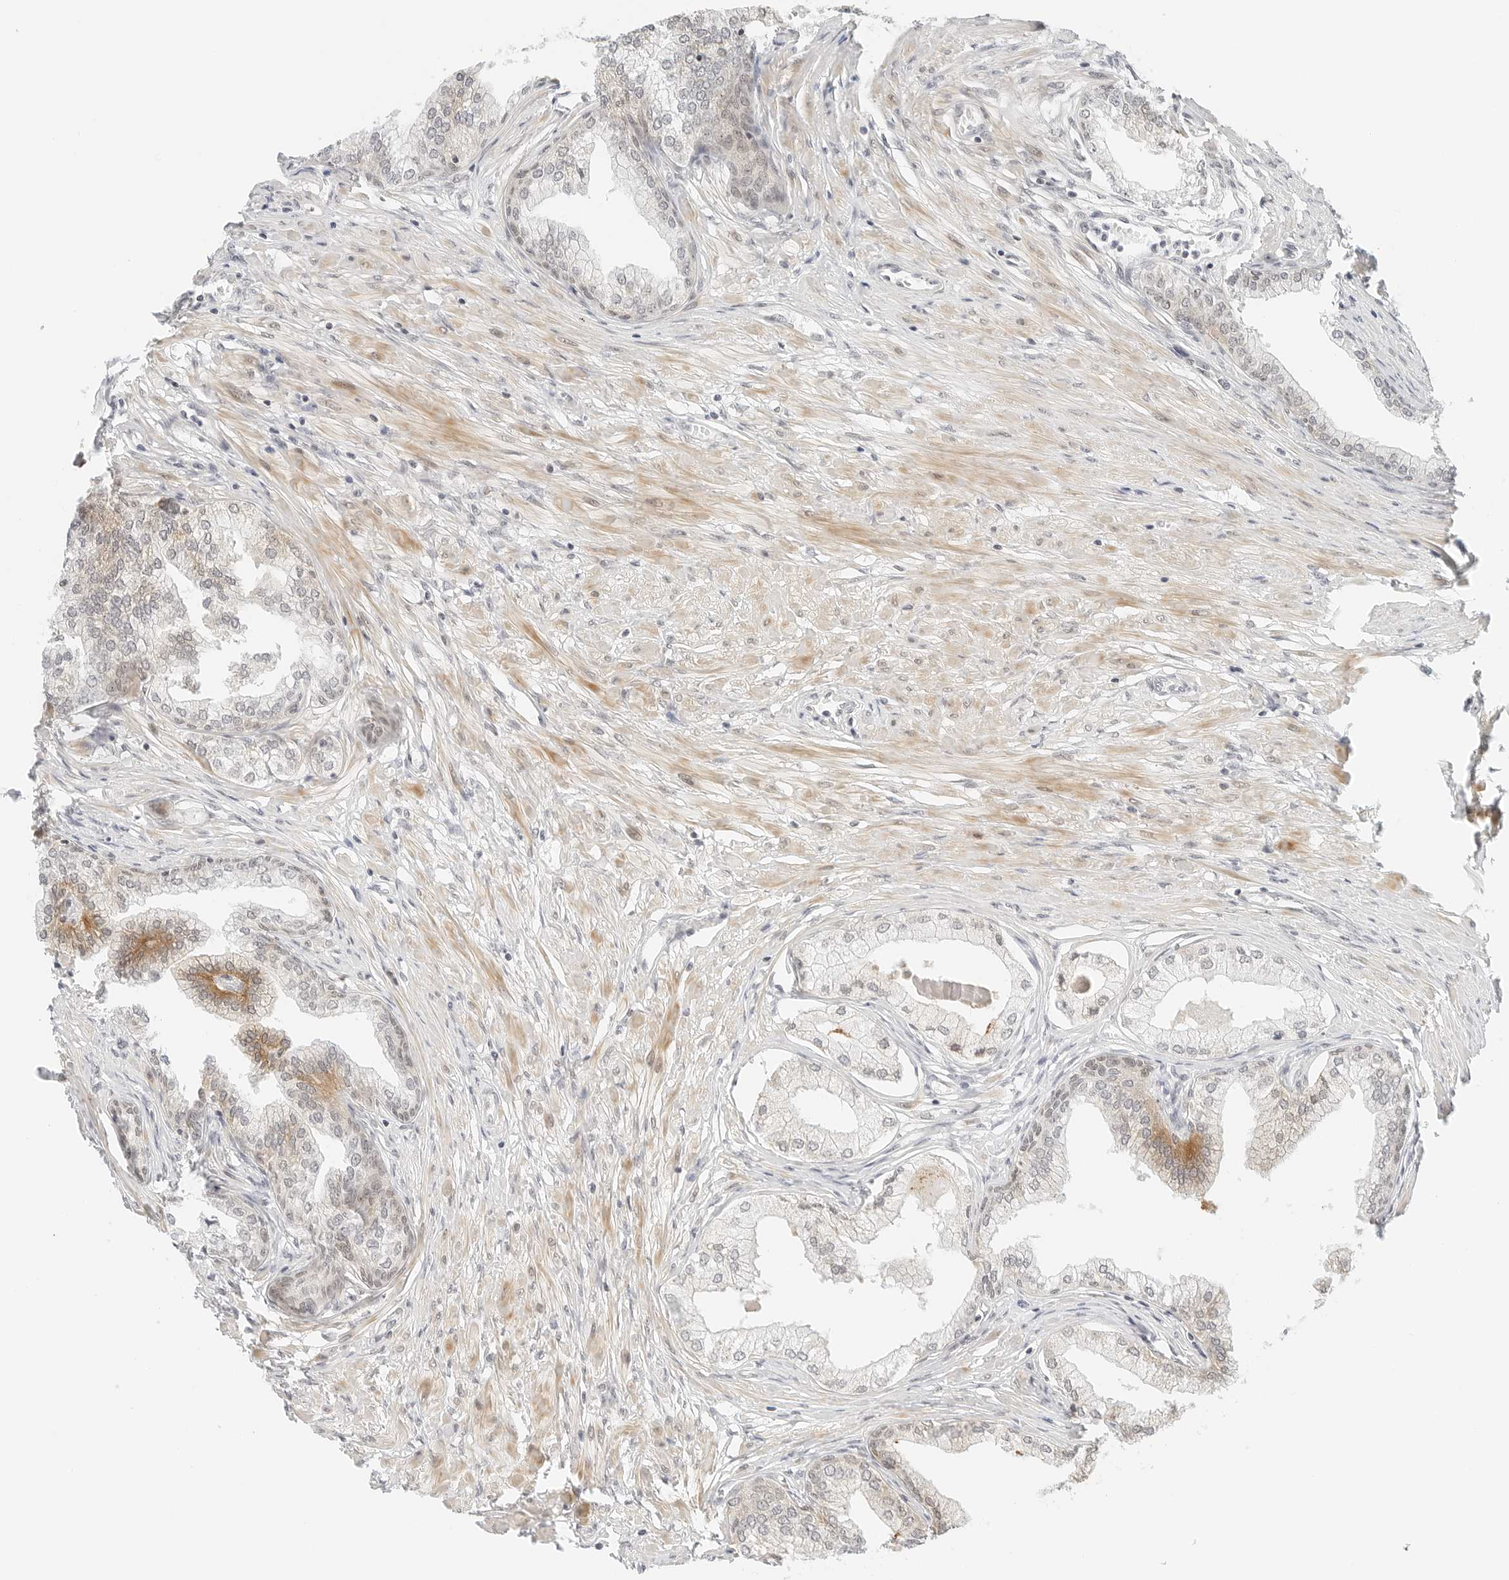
{"staining": {"intensity": "moderate", "quantity": "<25%", "location": "cytoplasmic/membranous,nuclear"}, "tissue": "prostate", "cell_type": "Glandular cells", "image_type": "normal", "snomed": [{"axis": "morphology", "description": "Normal tissue, NOS"}, {"axis": "morphology", "description": "Urothelial carcinoma, Low grade"}, {"axis": "topography", "description": "Urinary bladder"}, {"axis": "topography", "description": "Prostate"}], "caption": "IHC photomicrograph of unremarkable prostate: human prostate stained using IHC displays low levels of moderate protein expression localized specifically in the cytoplasmic/membranous,nuclear of glandular cells, appearing as a cytoplasmic/membranous,nuclear brown color.", "gene": "NEO1", "patient": {"sex": "male", "age": 60}}